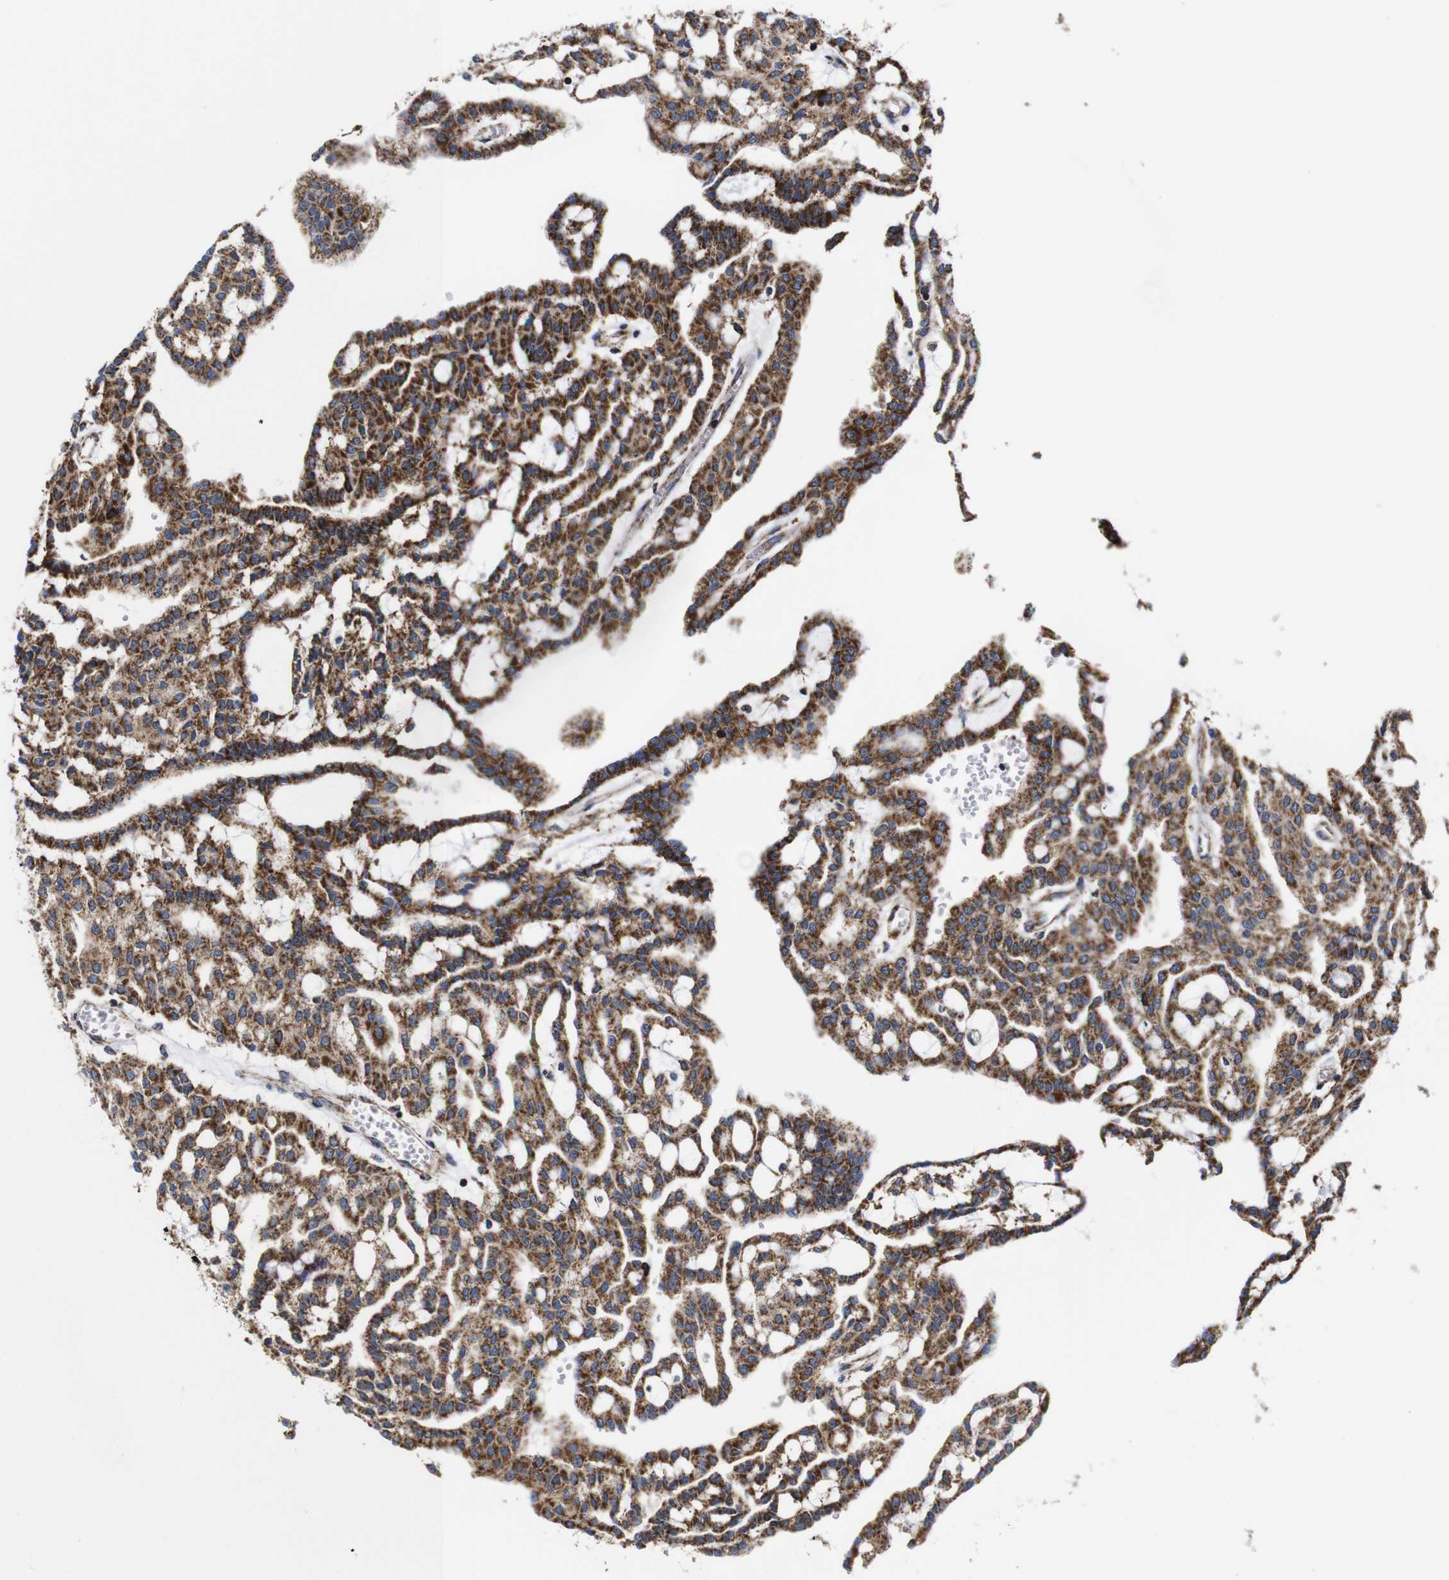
{"staining": {"intensity": "moderate", "quantity": ">75%", "location": "cytoplasmic/membranous"}, "tissue": "renal cancer", "cell_type": "Tumor cells", "image_type": "cancer", "snomed": [{"axis": "morphology", "description": "Adenocarcinoma, NOS"}, {"axis": "topography", "description": "Kidney"}], "caption": "This image exhibits renal adenocarcinoma stained with immunohistochemistry to label a protein in brown. The cytoplasmic/membranous of tumor cells show moderate positivity for the protein. Nuclei are counter-stained blue.", "gene": "C17orf80", "patient": {"sex": "male", "age": 63}}